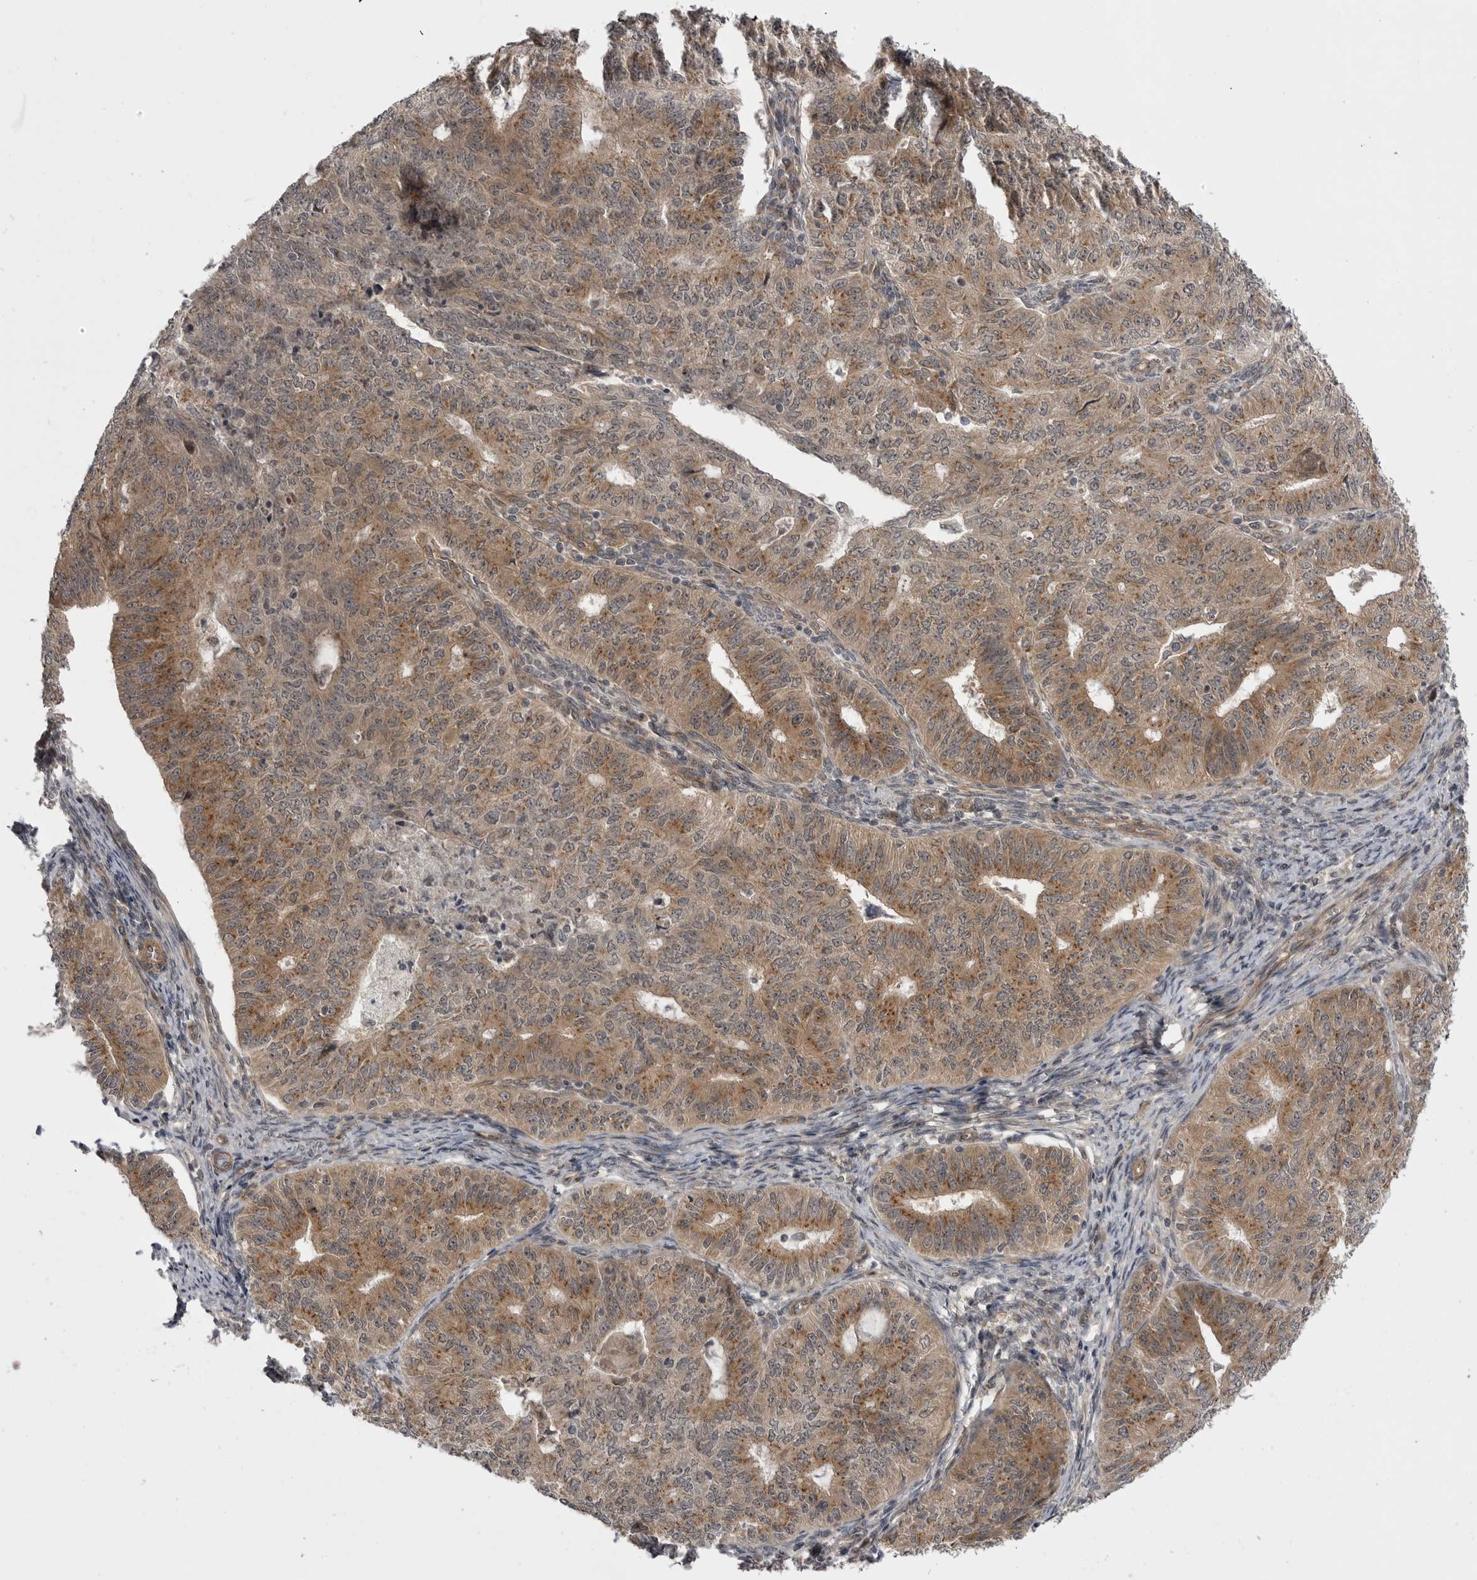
{"staining": {"intensity": "moderate", "quantity": ">75%", "location": "cytoplasmic/membranous"}, "tissue": "endometrial cancer", "cell_type": "Tumor cells", "image_type": "cancer", "snomed": [{"axis": "morphology", "description": "Adenocarcinoma, NOS"}, {"axis": "topography", "description": "Endometrium"}], "caption": "An IHC micrograph of neoplastic tissue is shown. Protein staining in brown labels moderate cytoplasmic/membranous positivity in adenocarcinoma (endometrial) within tumor cells. The staining is performed using DAB brown chromogen to label protein expression. The nuclei are counter-stained blue using hematoxylin.", "gene": "PDCL", "patient": {"sex": "female", "age": 32}}